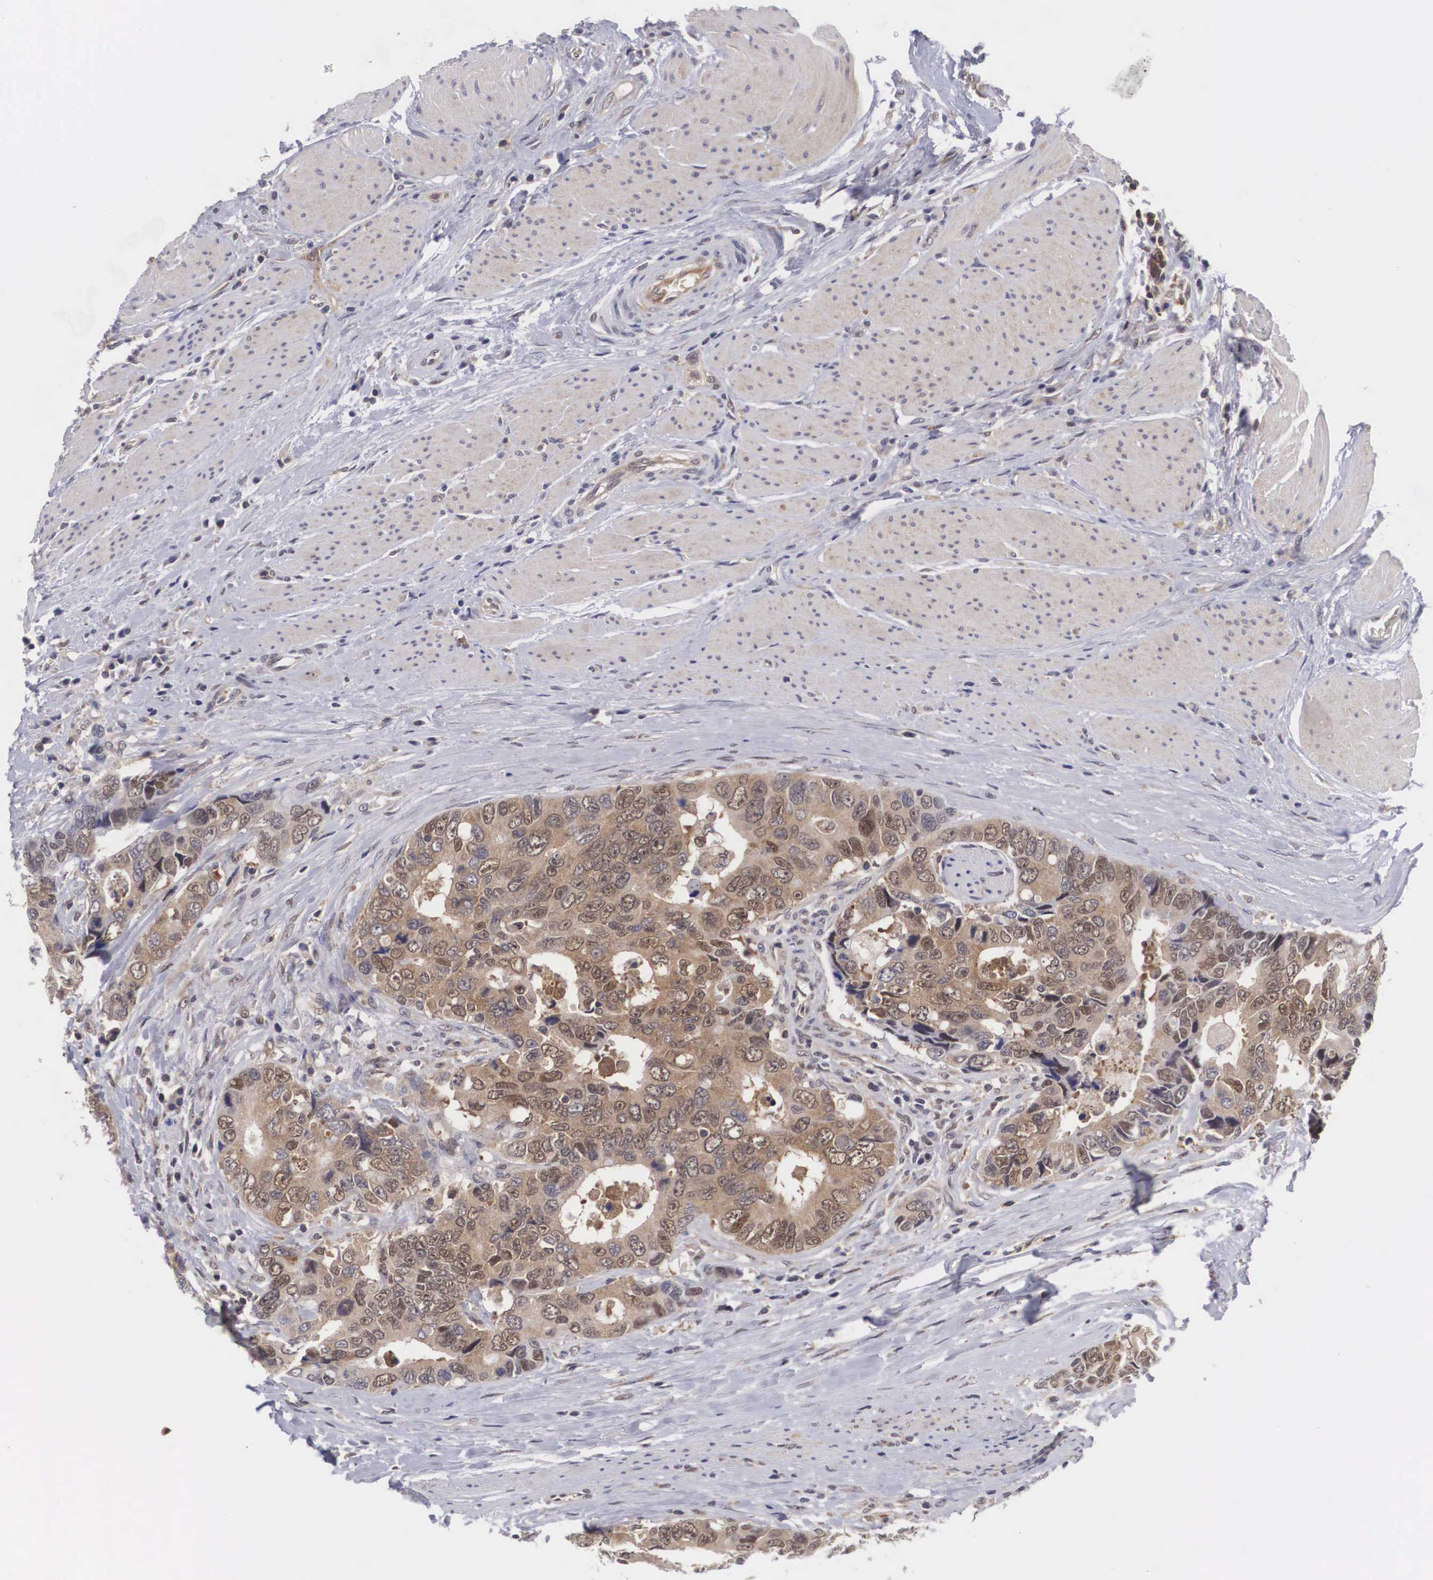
{"staining": {"intensity": "moderate", "quantity": ">75%", "location": "cytoplasmic/membranous,nuclear"}, "tissue": "colorectal cancer", "cell_type": "Tumor cells", "image_type": "cancer", "snomed": [{"axis": "morphology", "description": "Adenocarcinoma, NOS"}, {"axis": "topography", "description": "Rectum"}], "caption": "Colorectal cancer (adenocarcinoma) was stained to show a protein in brown. There is medium levels of moderate cytoplasmic/membranous and nuclear expression in about >75% of tumor cells.", "gene": "ADSL", "patient": {"sex": "female", "age": 67}}